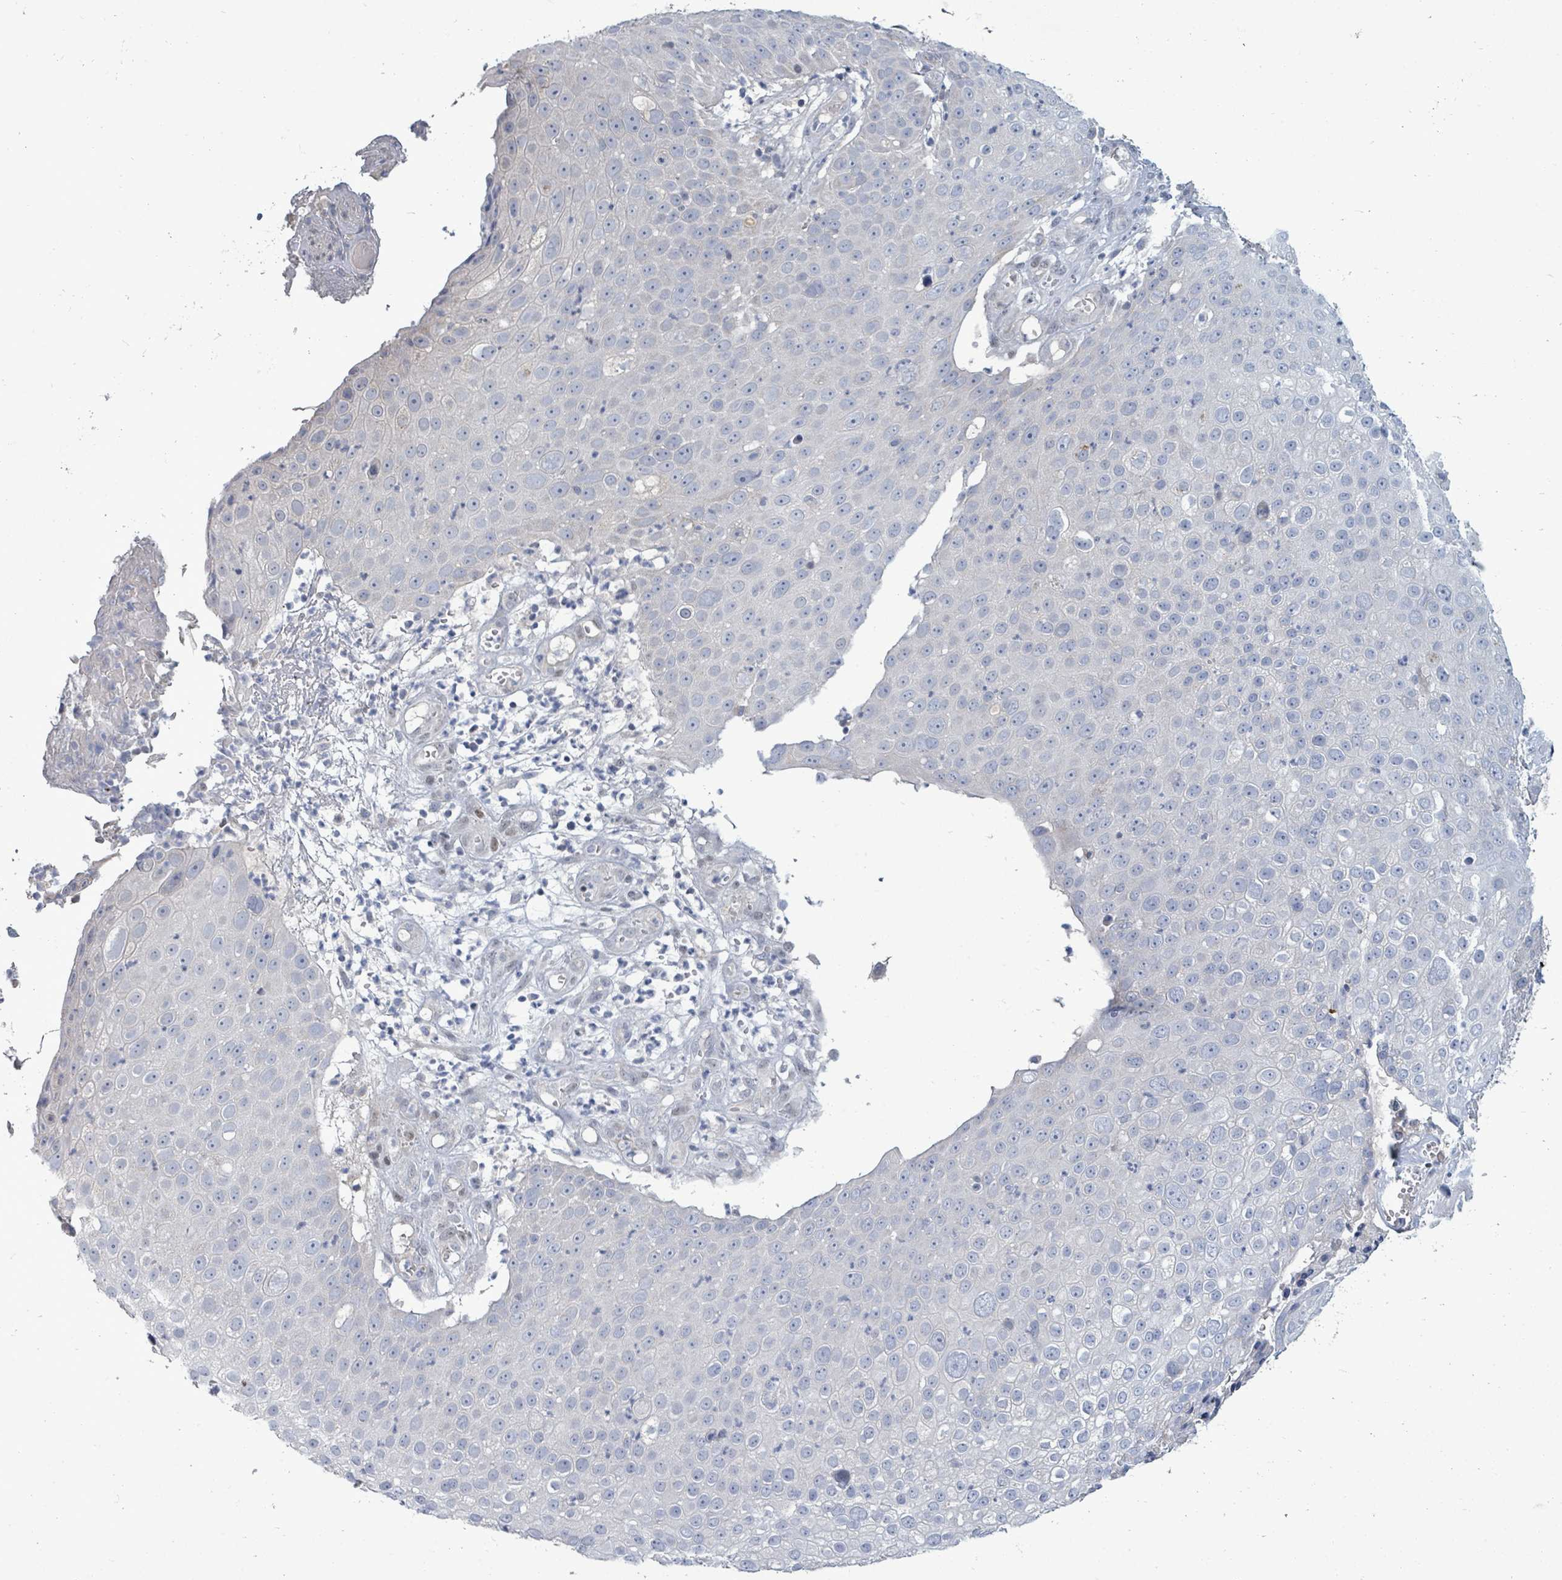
{"staining": {"intensity": "negative", "quantity": "none", "location": "none"}, "tissue": "skin cancer", "cell_type": "Tumor cells", "image_type": "cancer", "snomed": [{"axis": "morphology", "description": "Squamous cell carcinoma, NOS"}, {"axis": "topography", "description": "Skin"}], "caption": "DAB immunohistochemical staining of skin squamous cell carcinoma shows no significant positivity in tumor cells.", "gene": "ZFPM1", "patient": {"sex": "male", "age": 71}}